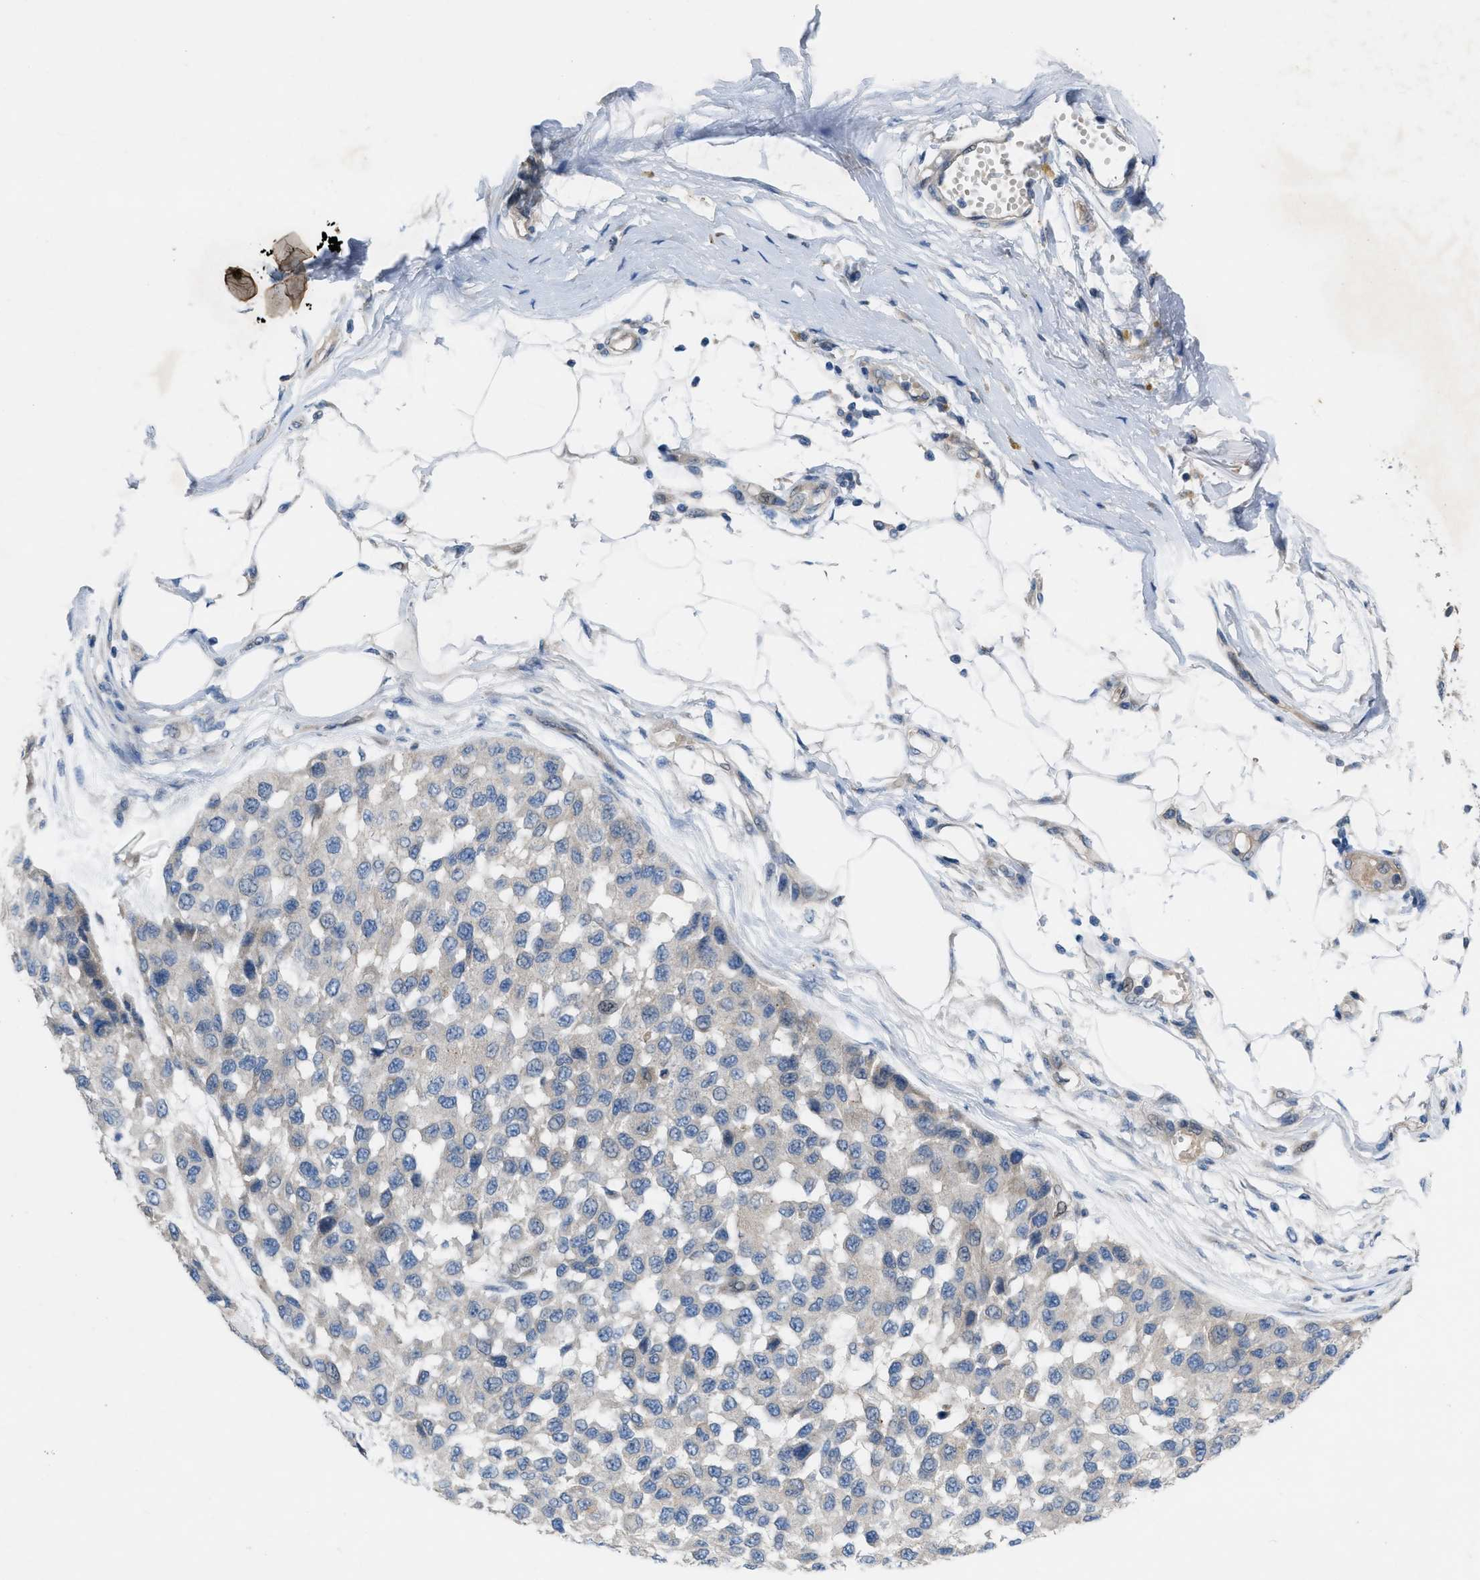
{"staining": {"intensity": "negative", "quantity": "none", "location": "none"}, "tissue": "melanoma", "cell_type": "Tumor cells", "image_type": "cancer", "snomed": [{"axis": "morphology", "description": "Normal tissue, NOS"}, {"axis": "morphology", "description": "Malignant melanoma, NOS"}, {"axis": "topography", "description": "Skin"}], "caption": "This is an immunohistochemistry (IHC) image of human melanoma. There is no positivity in tumor cells.", "gene": "NDEL1", "patient": {"sex": "male", "age": 62}}